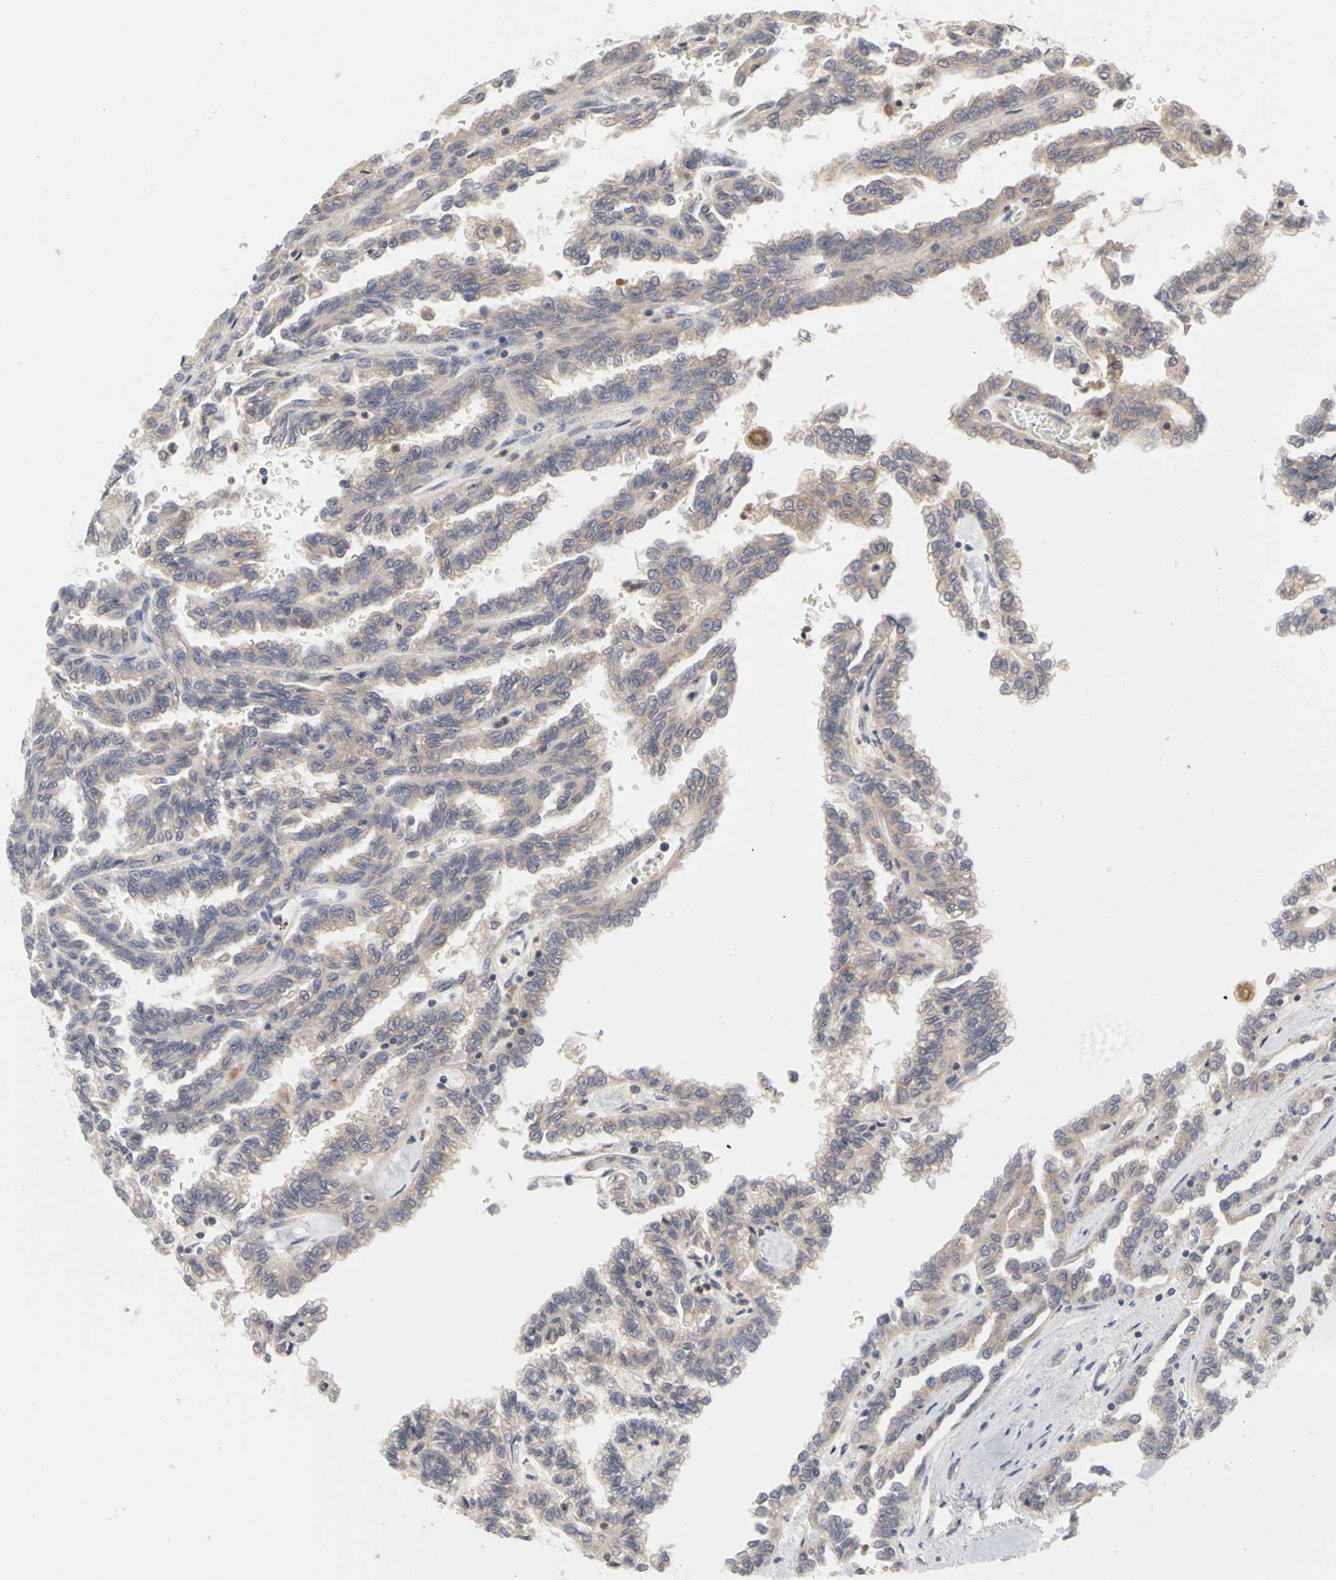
{"staining": {"intensity": "weak", "quantity": ">75%", "location": "cytoplasmic/membranous"}, "tissue": "renal cancer", "cell_type": "Tumor cells", "image_type": "cancer", "snomed": [{"axis": "morphology", "description": "Inflammation, NOS"}, {"axis": "morphology", "description": "Adenocarcinoma, NOS"}, {"axis": "topography", "description": "Kidney"}], "caption": "This image demonstrates IHC staining of human renal cancer (adenocarcinoma), with low weak cytoplasmic/membranous staining in about >75% of tumor cells.", "gene": "IRAK1", "patient": {"sex": "male", "age": 68}}